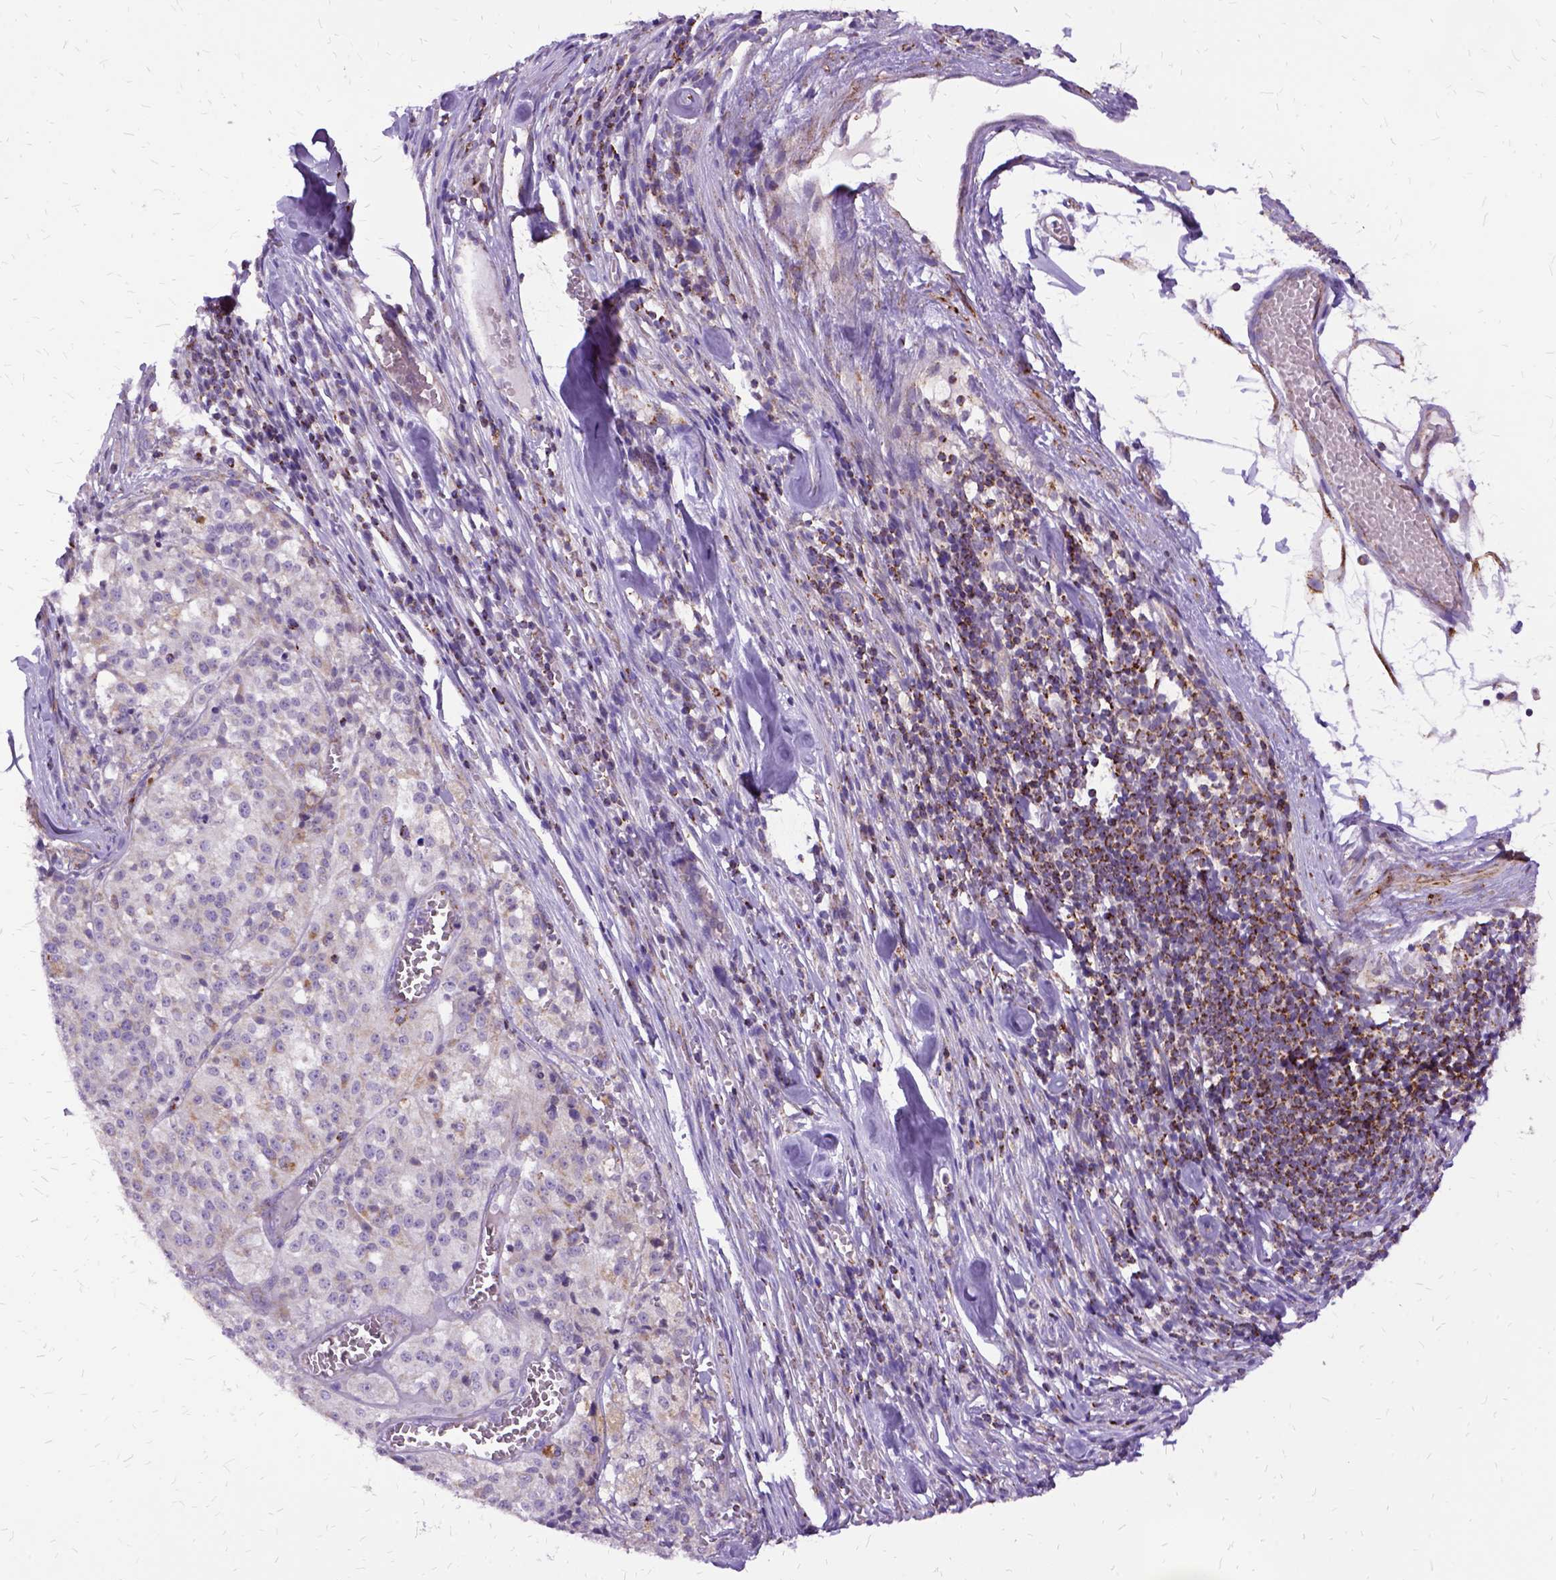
{"staining": {"intensity": "negative", "quantity": "none", "location": "none"}, "tissue": "melanoma", "cell_type": "Tumor cells", "image_type": "cancer", "snomed": [{"axis": "morphology", "description": "Malignant melanoma, Metastatic site"}, {"axis": "topography", "description": "Lymph node"}], "caption": "The histopathology image demonstrates no staining of tumor cells in malignant melanoma (metastatic site).", "gene": "OXCT1", "patient": {"sex": "female", "age": 64}}